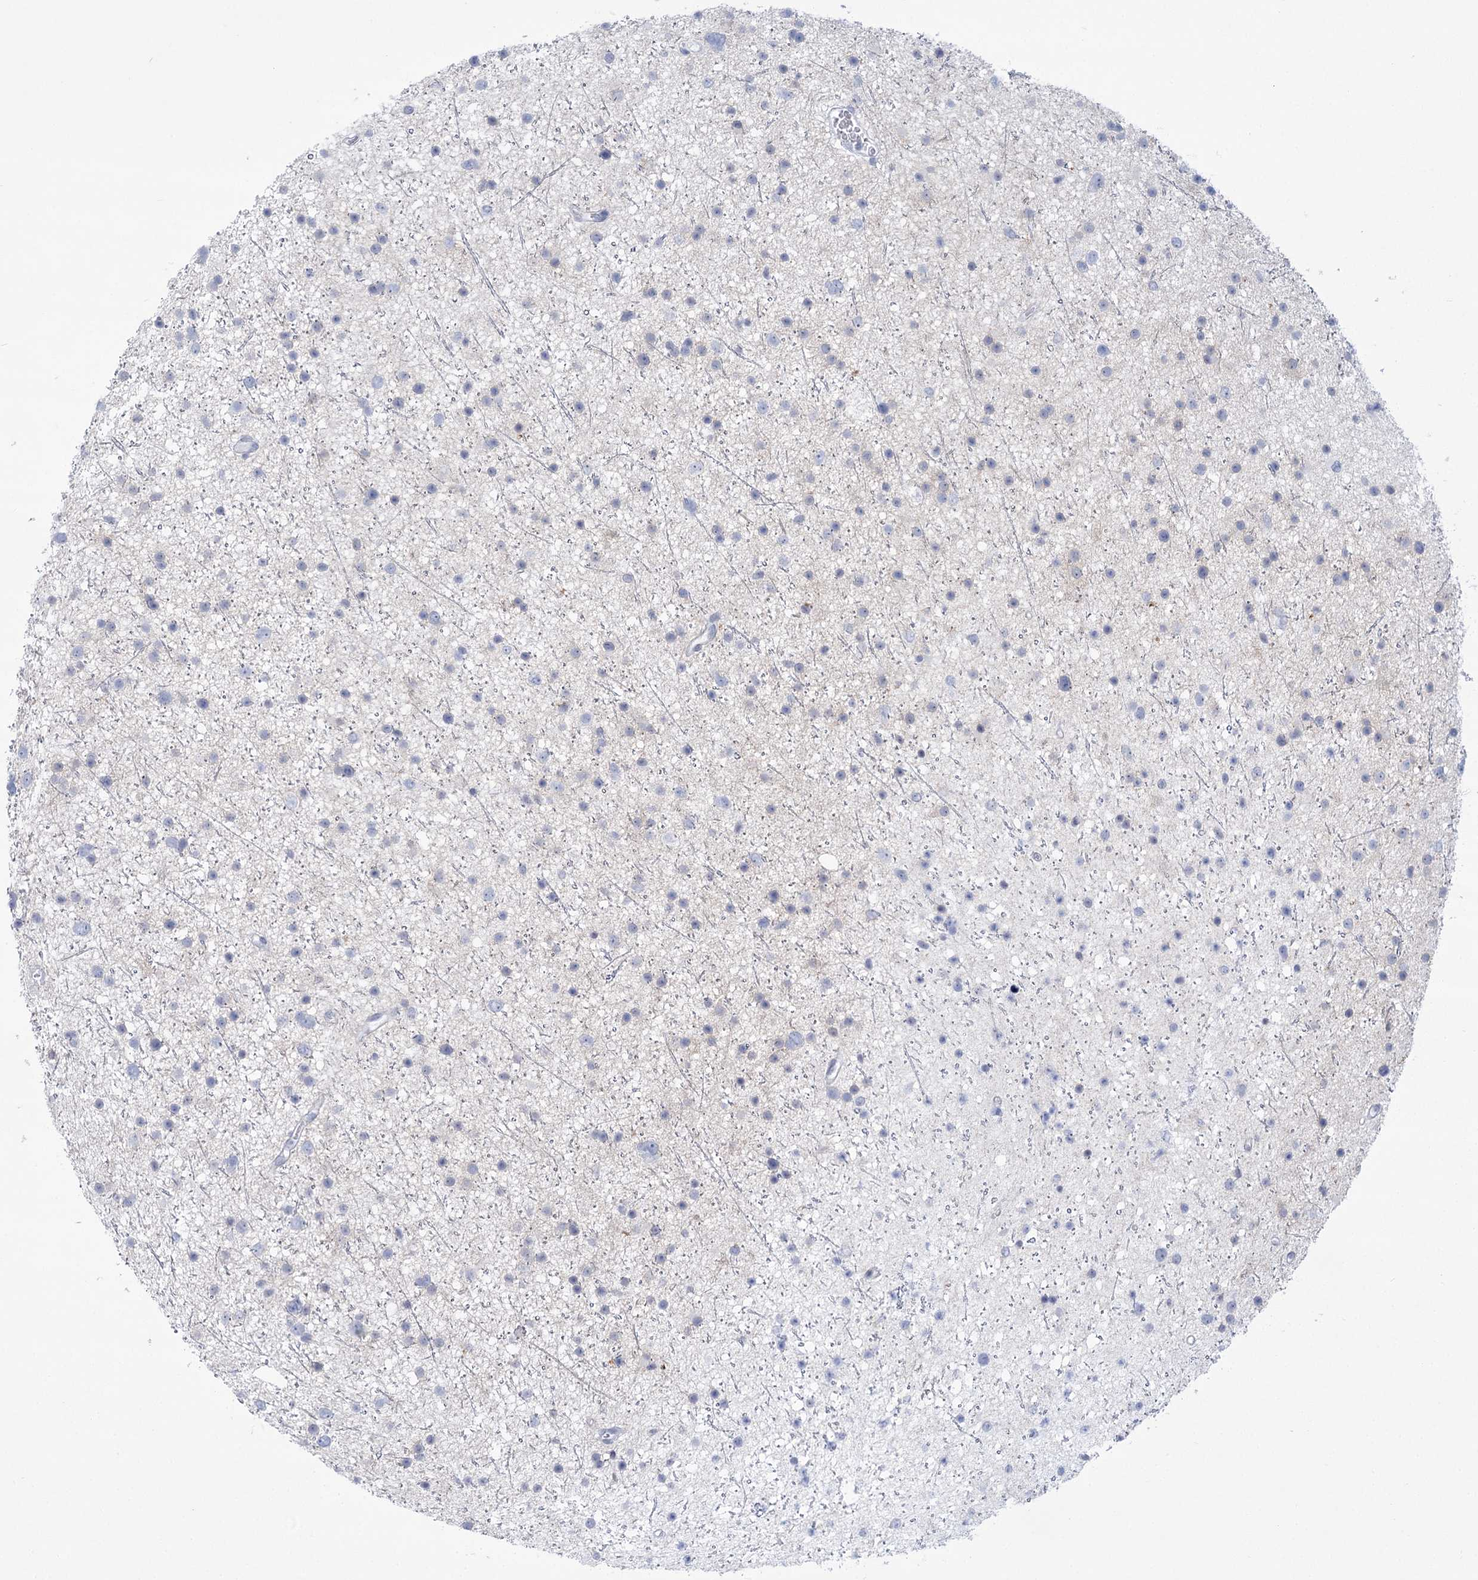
{"staining": {"intensity": "negative", "quantity": "none", "location": "none"}, "tissue": "glioma", "cell_type": "Tumor cells", "image_type": "cancer", "snomed": [{"axis": "morphology", "description": "Glioma, malignant, Low grade"}, {"axis": "topography", "description": "Cerebral cortex"}], "caption": "Immunohistochemistry (IHC) photomicrograph of neoplastic tissue: malignant low-grade glioma stained with DAB (3,3'-diaminobenzidine) shows no significant protein expression in tumor cells.", "gene": "HORMAD1", "patient": {"sex": "female", "age": 39}}